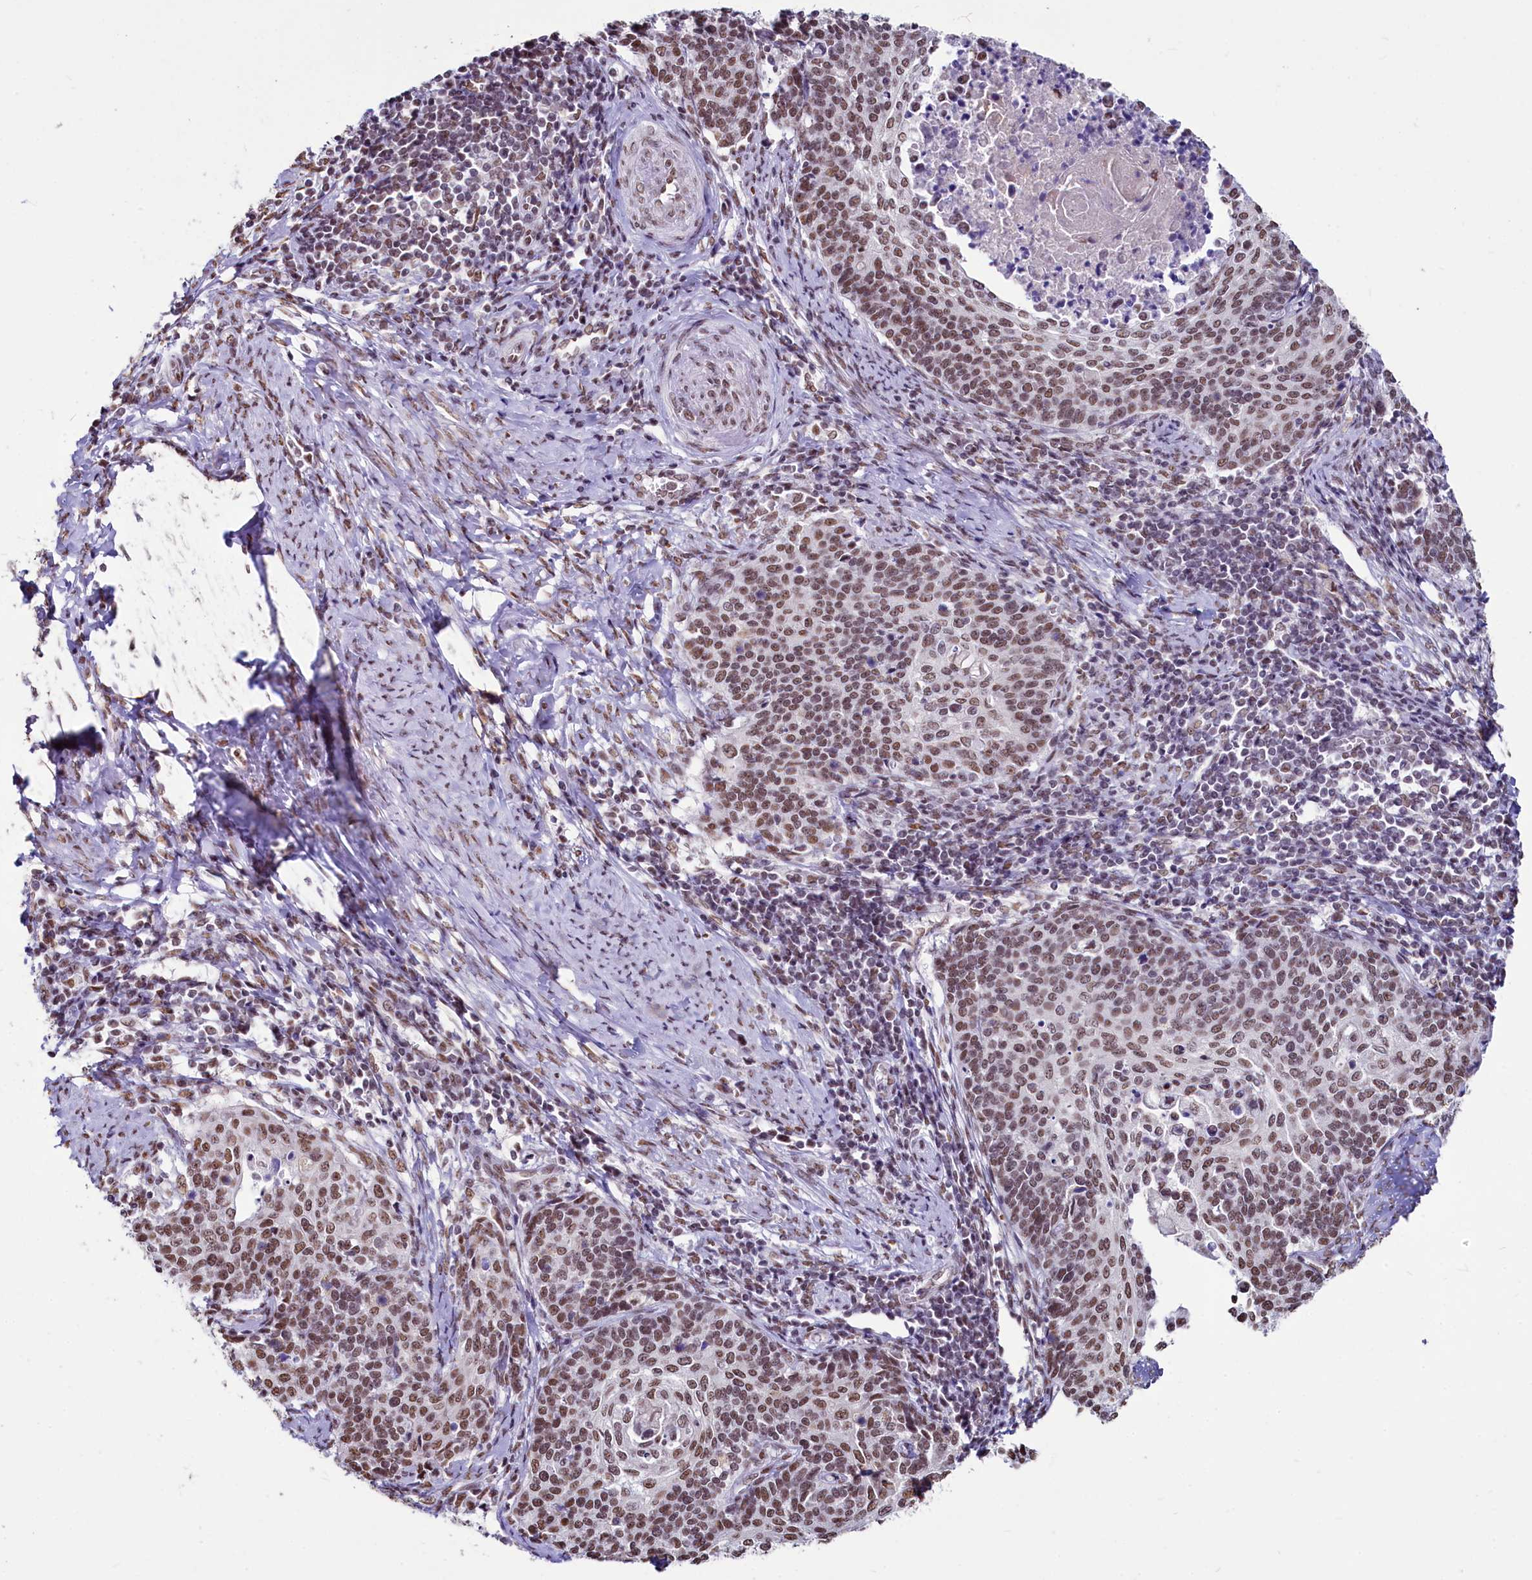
{"staining": {"intensity": "moderate", "quantity": ">75%", "location": "nuclear"}, "tissue": "cervical cancer", "cell_type": "Tumor cells", "image_type": "cancer", "snomed": [{"axis": "morphology", "description": "Squamous cell carcinoma, NOS"}, {"axis": "topography", "description": "Cervix"}], "caption": "Tumor cells display medium levels of moderate nuclear staining in about >75% of cells in cervical squamous cell carcinoma. (DAB IHC, brown staining for protein, blue staining for nuclei).", "gene": "PARPBP", "patient": {"sex": "female", "age": 39}}